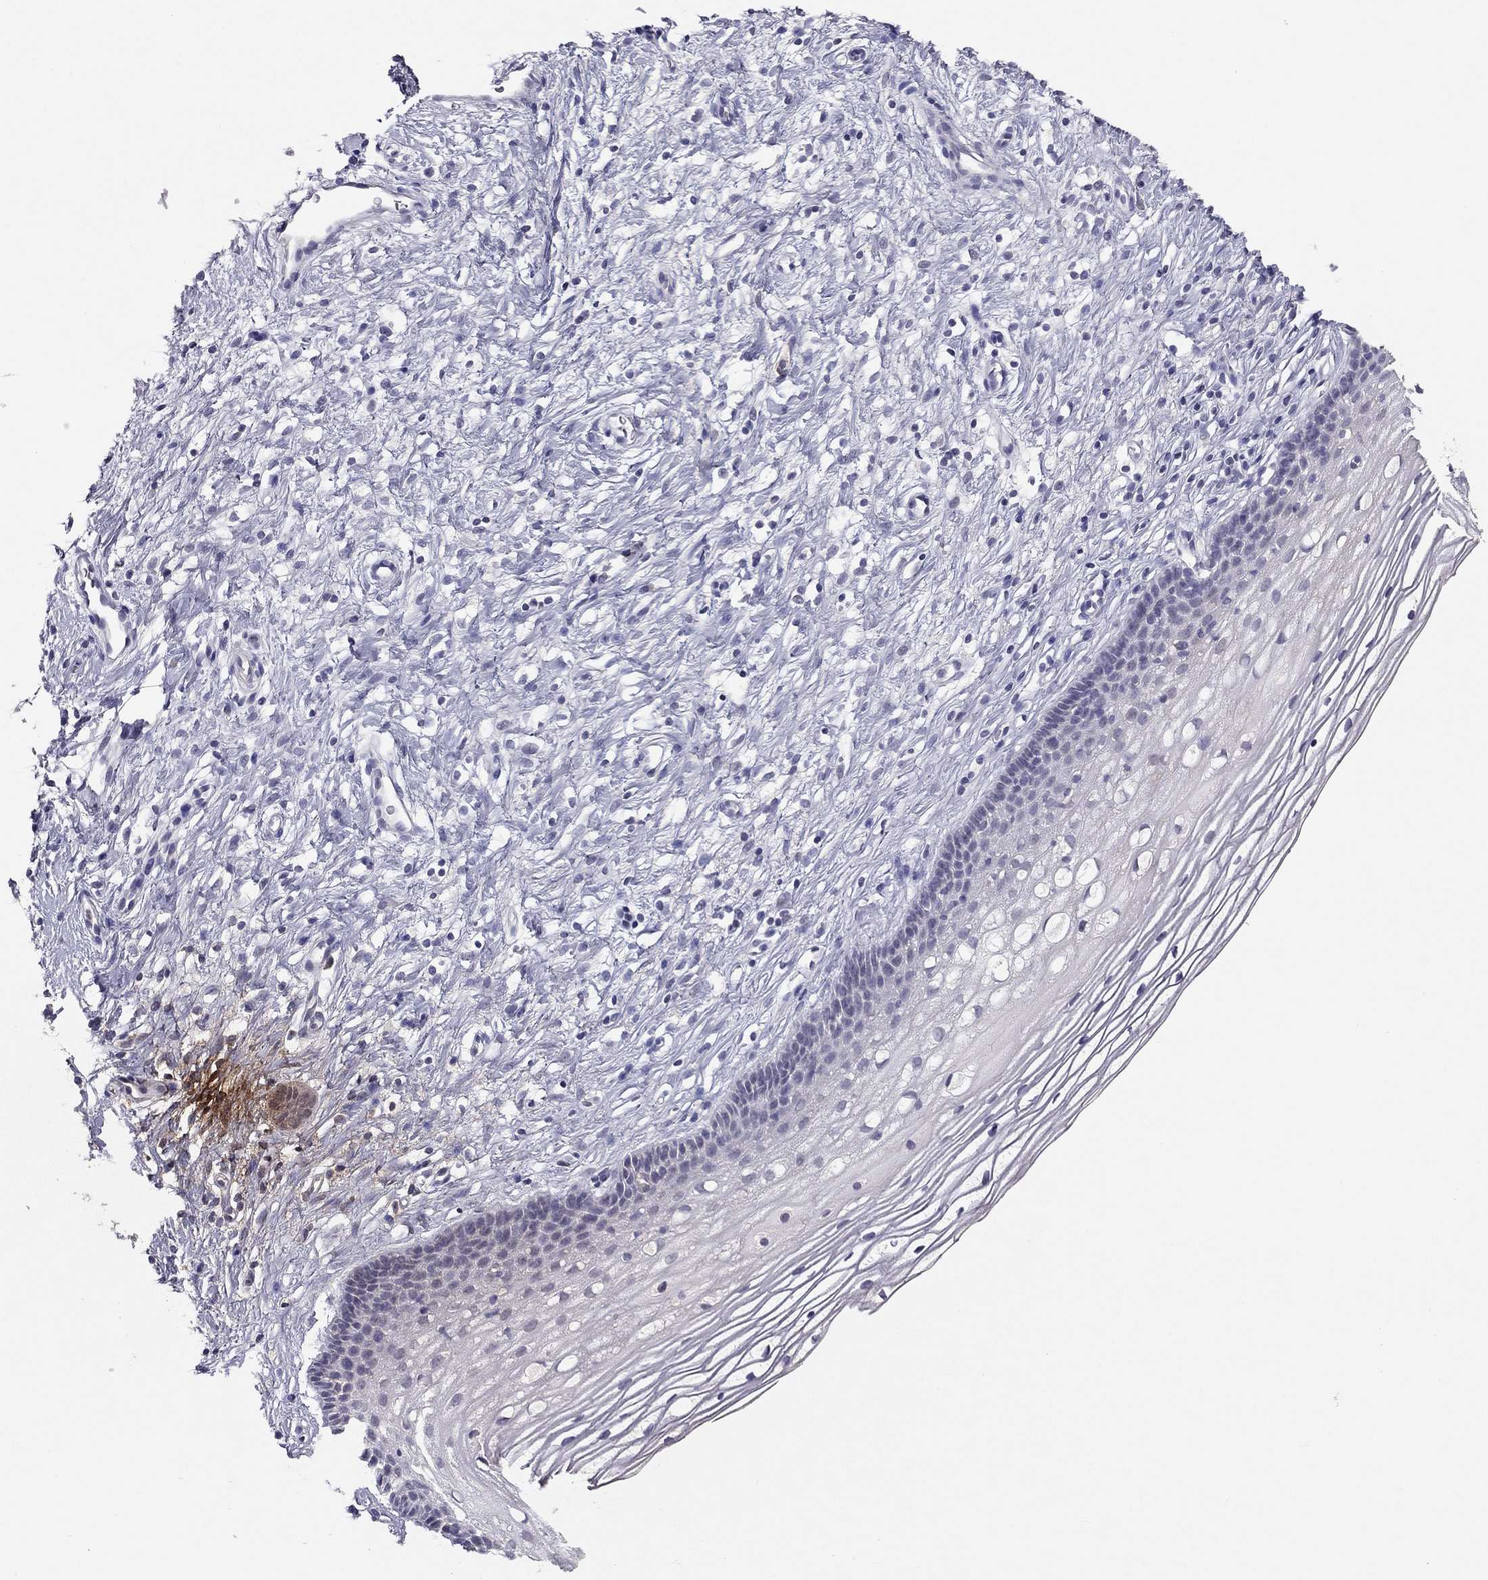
{"staining": {"intensity": "negative", "quantity": "none", "location": "none"}, "tissue": "cervix", "cell_type": "Glandular cells", "image_type": "normal", "snomed": [{"axis": "morphology", "description": "Normal tissue, NOS"}, {"axis": "topography", "description": "Cervix"}], "caption": "Cervix was stained to show a protein in brown. There is no significant positivity in glandular cells. Nuclei are stained in blue.", "gene": "ADORA2A", "patient": {"sex": "female", "age": 39}}